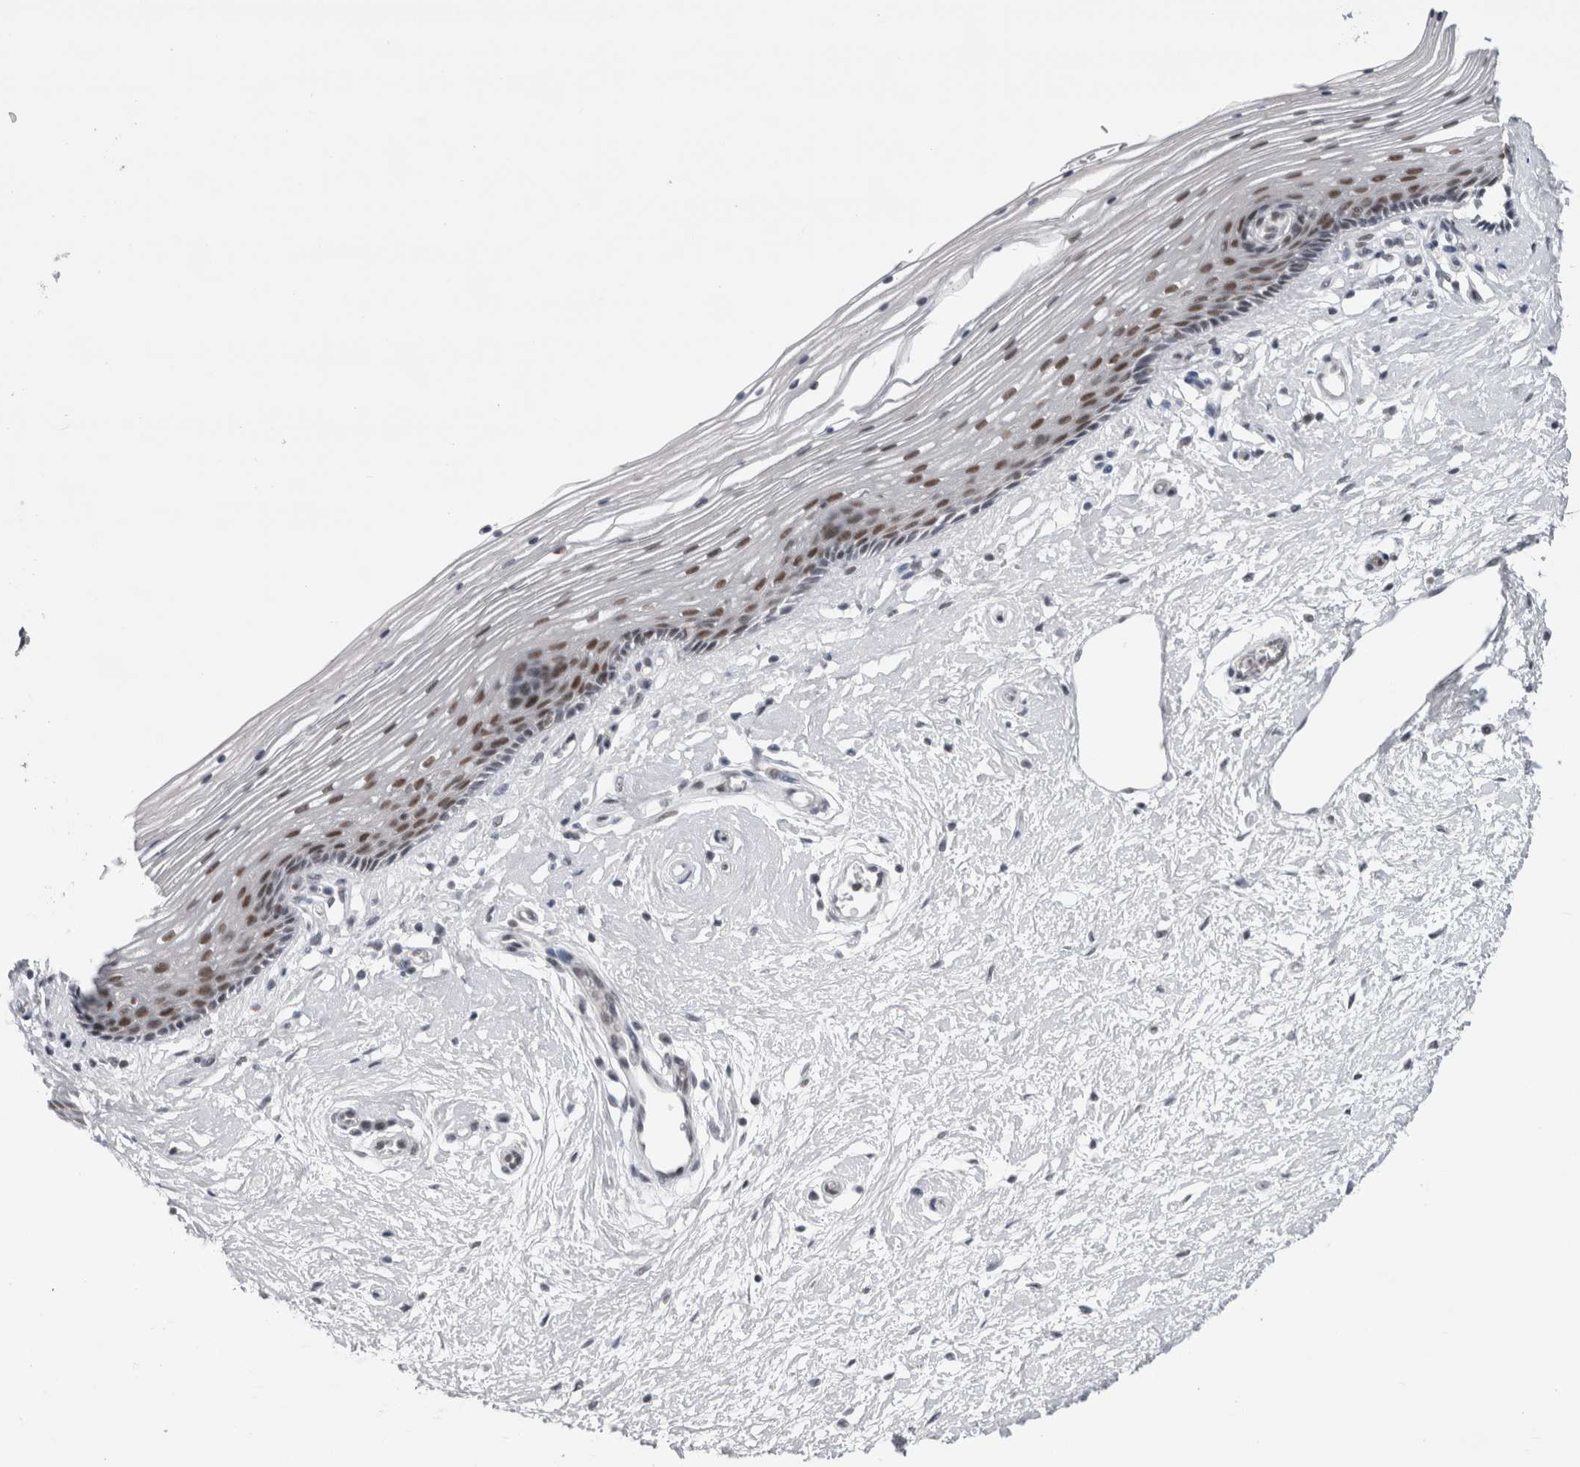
{"staining": {"intensity": "moderate", "quantity": "25%-75%", "location": "nuclear"}, "tissue": "vagina", "cell_type": "Squamous epithelial cells", "image_type": "normal", "snomed": [{"axis": "morphology", "description": "Normal tissue, NOS"}, {"axis": "topography", "description": "Vagina"}], "caption": "A photomicrograph showing moderate nuclear positivity in about 25%-75% of squamous epithelial cells in unremarkable vagina, as visualized by brown immunohistochemical staining.", "gene": "PSMB2", "patient": {"sex": "female", "age": 46}}